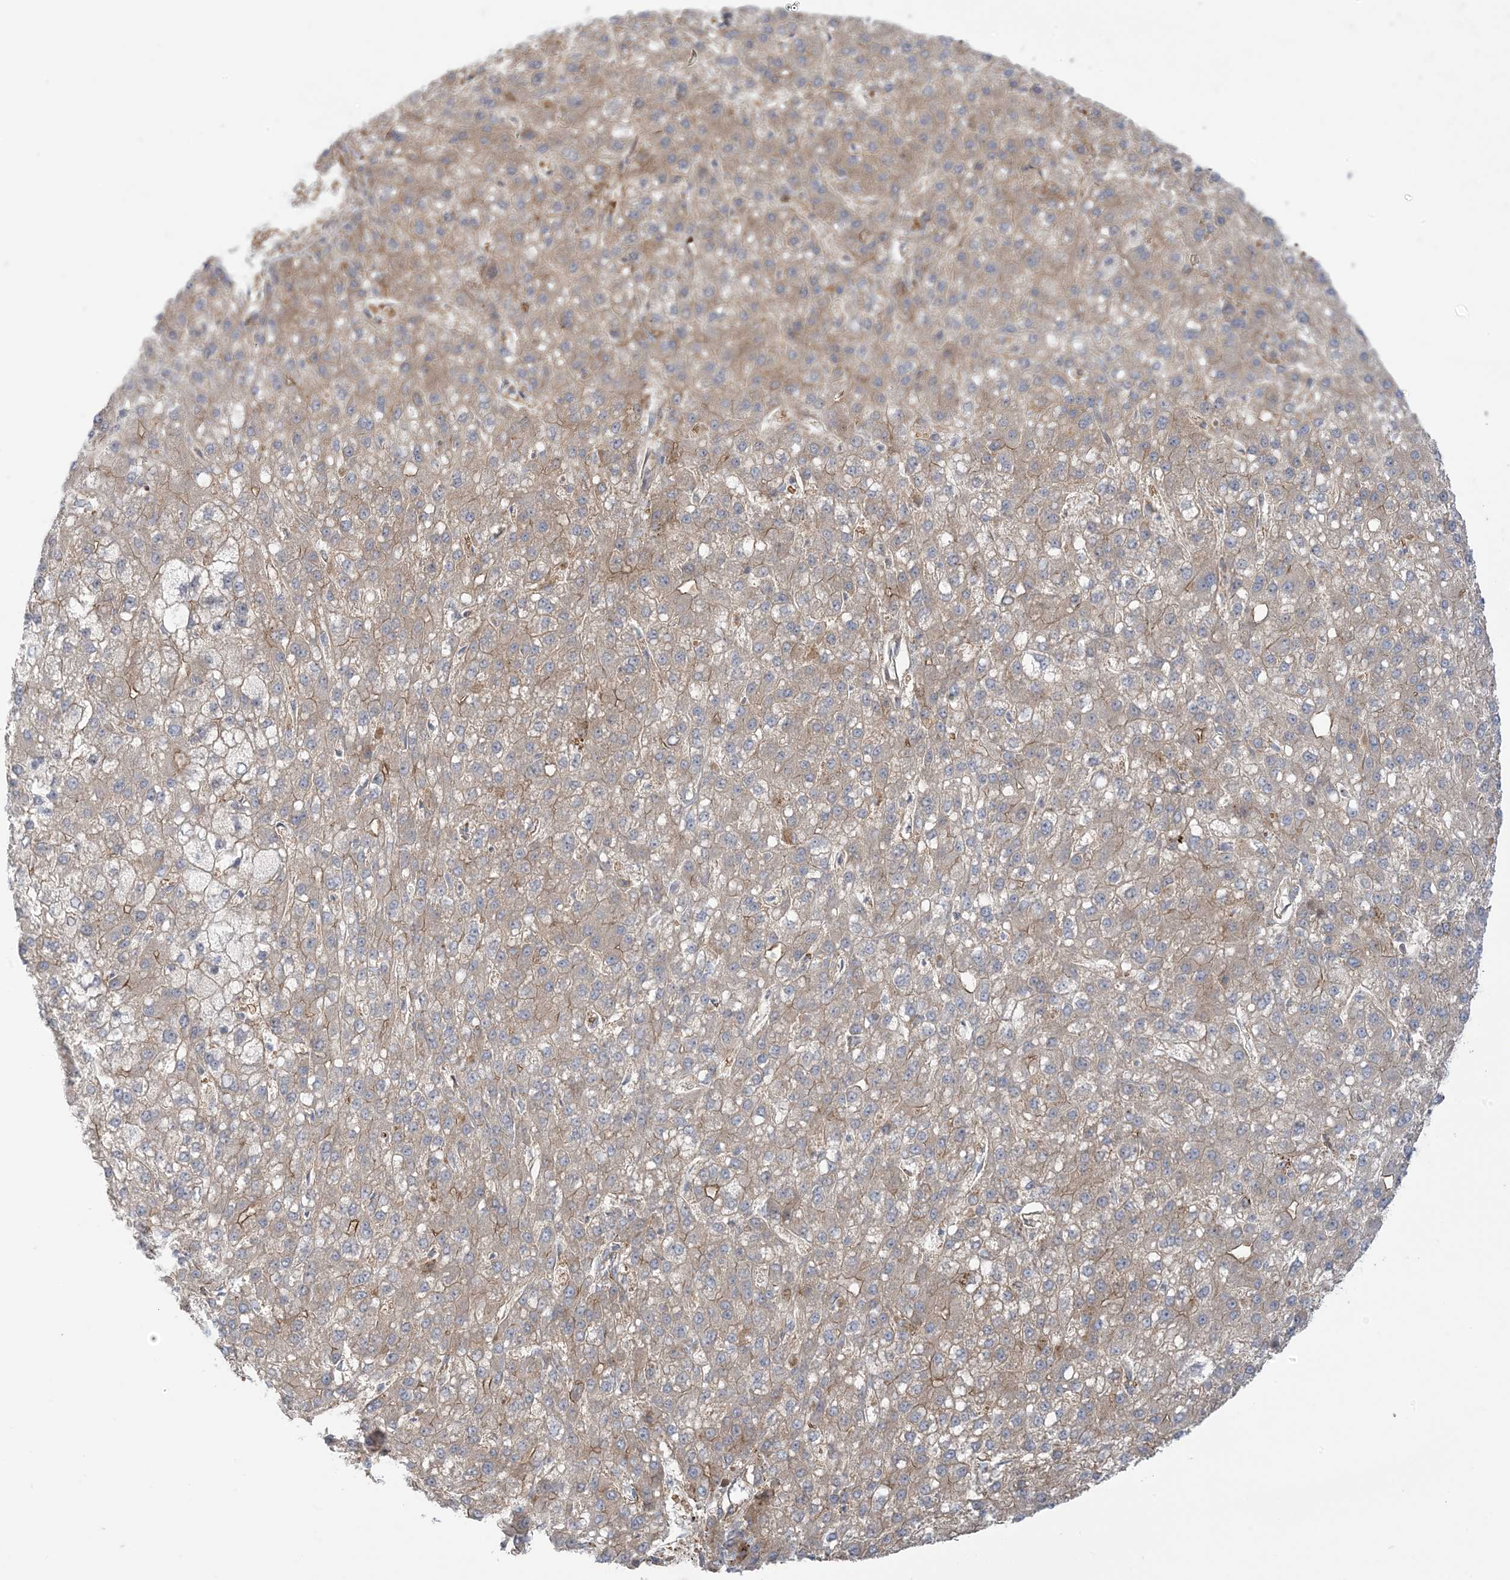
{"staining": {"intensity": "moderate", "quantity": "25%-75%", "location": "cytoplasmic/membranous"}, "tissue": "liver cancer", "cell_type": "Tumor cells", "image_type": "cancer", "snomed": [{"axis": "morphology", "description": "Carcinoma, Hepatocellular, NOS"}, {"axis": "topography", "description": "Liver"}], "caption": "Tumor cells display medium levels of moderate cytoplasmic/membranous staining in approximately 25%-75% of cells in human liver hepatocellular carcinoma.", "gene": "ICMT", "patient": {"sex": "male", "age": 67}}